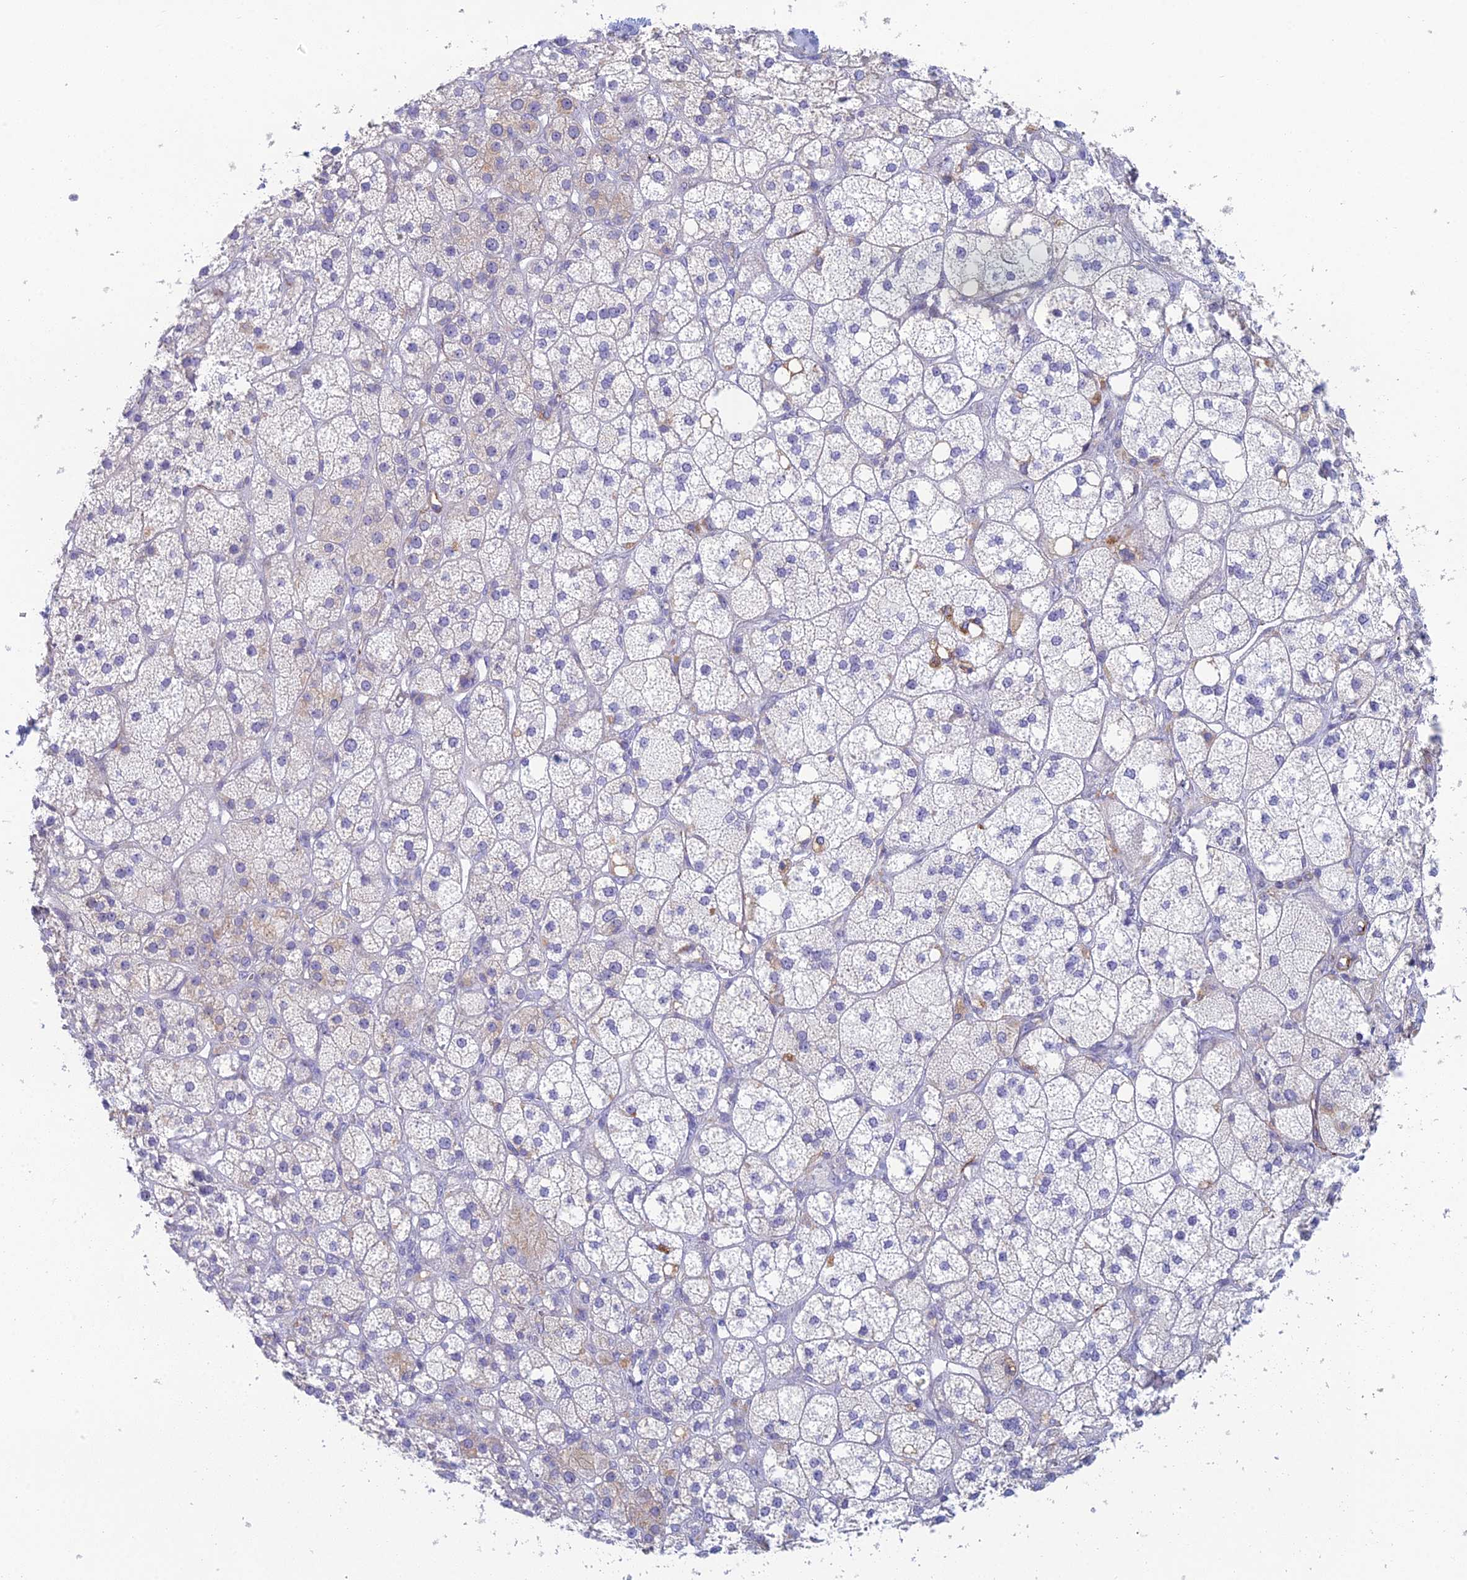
{"staining": {"intensity": "negative", "quantity": "none", "location": "none"}, "tissue": "adrenal gland", "cell_type": "Glandular cells", "image_type": "normal", "snomed": [{"axis": "morphology", "description": "Normal tissue, NOS"}, {"axis": "topography", "description": "Adrenal gland"}], "caption": "DAB (3,3'-diaminobenzidine) immunohistochemical staining of unremarkable human adrenal gland exhibits no significant staining in glandular cells.", "gene": "FERD3L", "patient": {"sex": "male", "age": 61}}